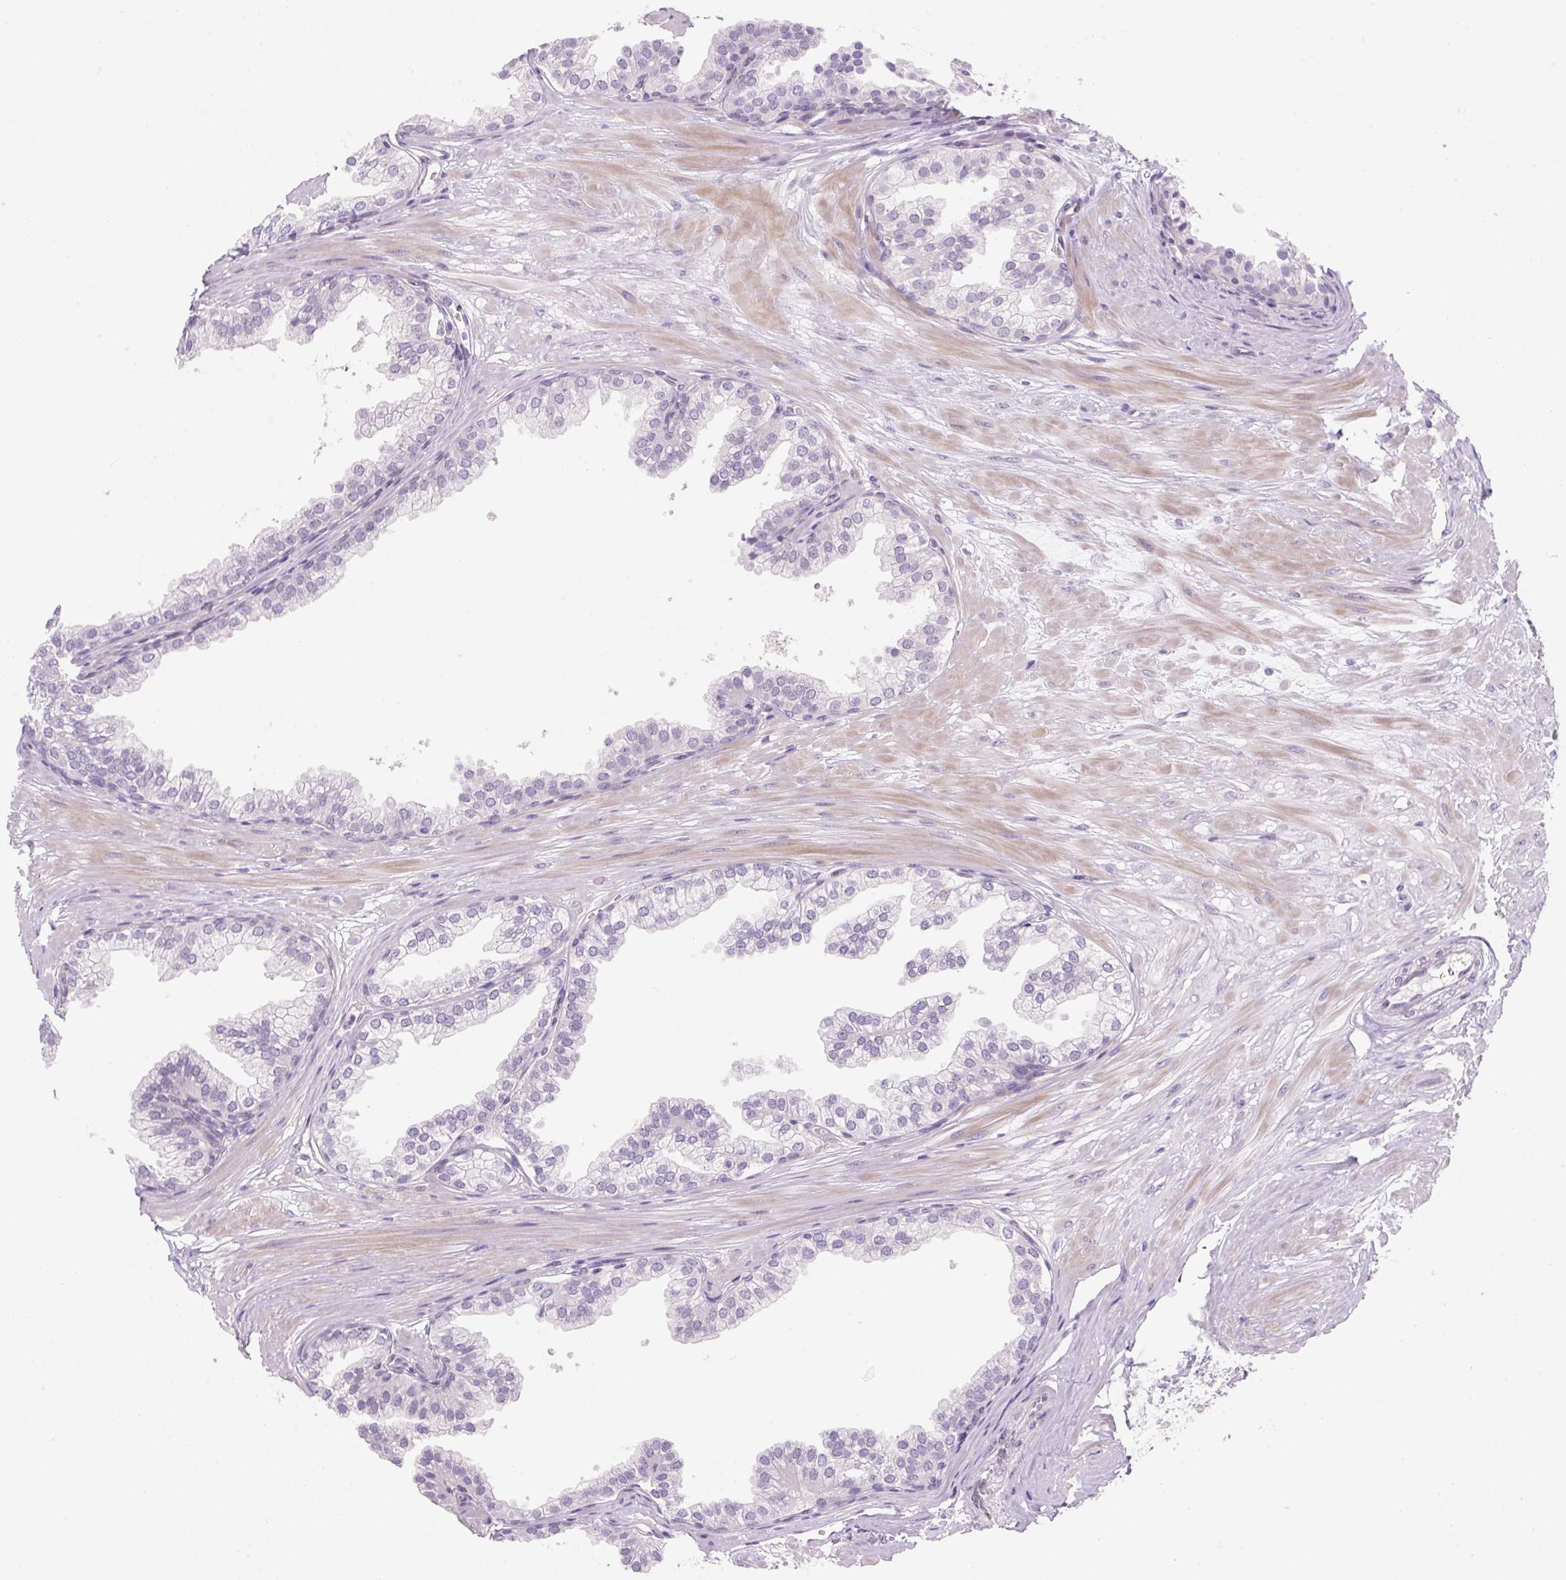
{"staining": {"intensity": "negative", "quantity": "none", "location": "none"}, "tissue": "prostate", "cell_type": "Glandular cells", "image_type": "normal", "snomed": [{"axis": "morphology", "description": "Normal tissue, NOS"}, {"axis": "topography", "description": "Prostate"}, {"axis": "topography", "description": "Peripheral nerve tissue"}], "caption": "The immunohistochemistry (IHC) image has no significant positivity in glandular cells of prostate.", "gene": "SYNE3", "patient": {"sex": "male", "age": 55}}